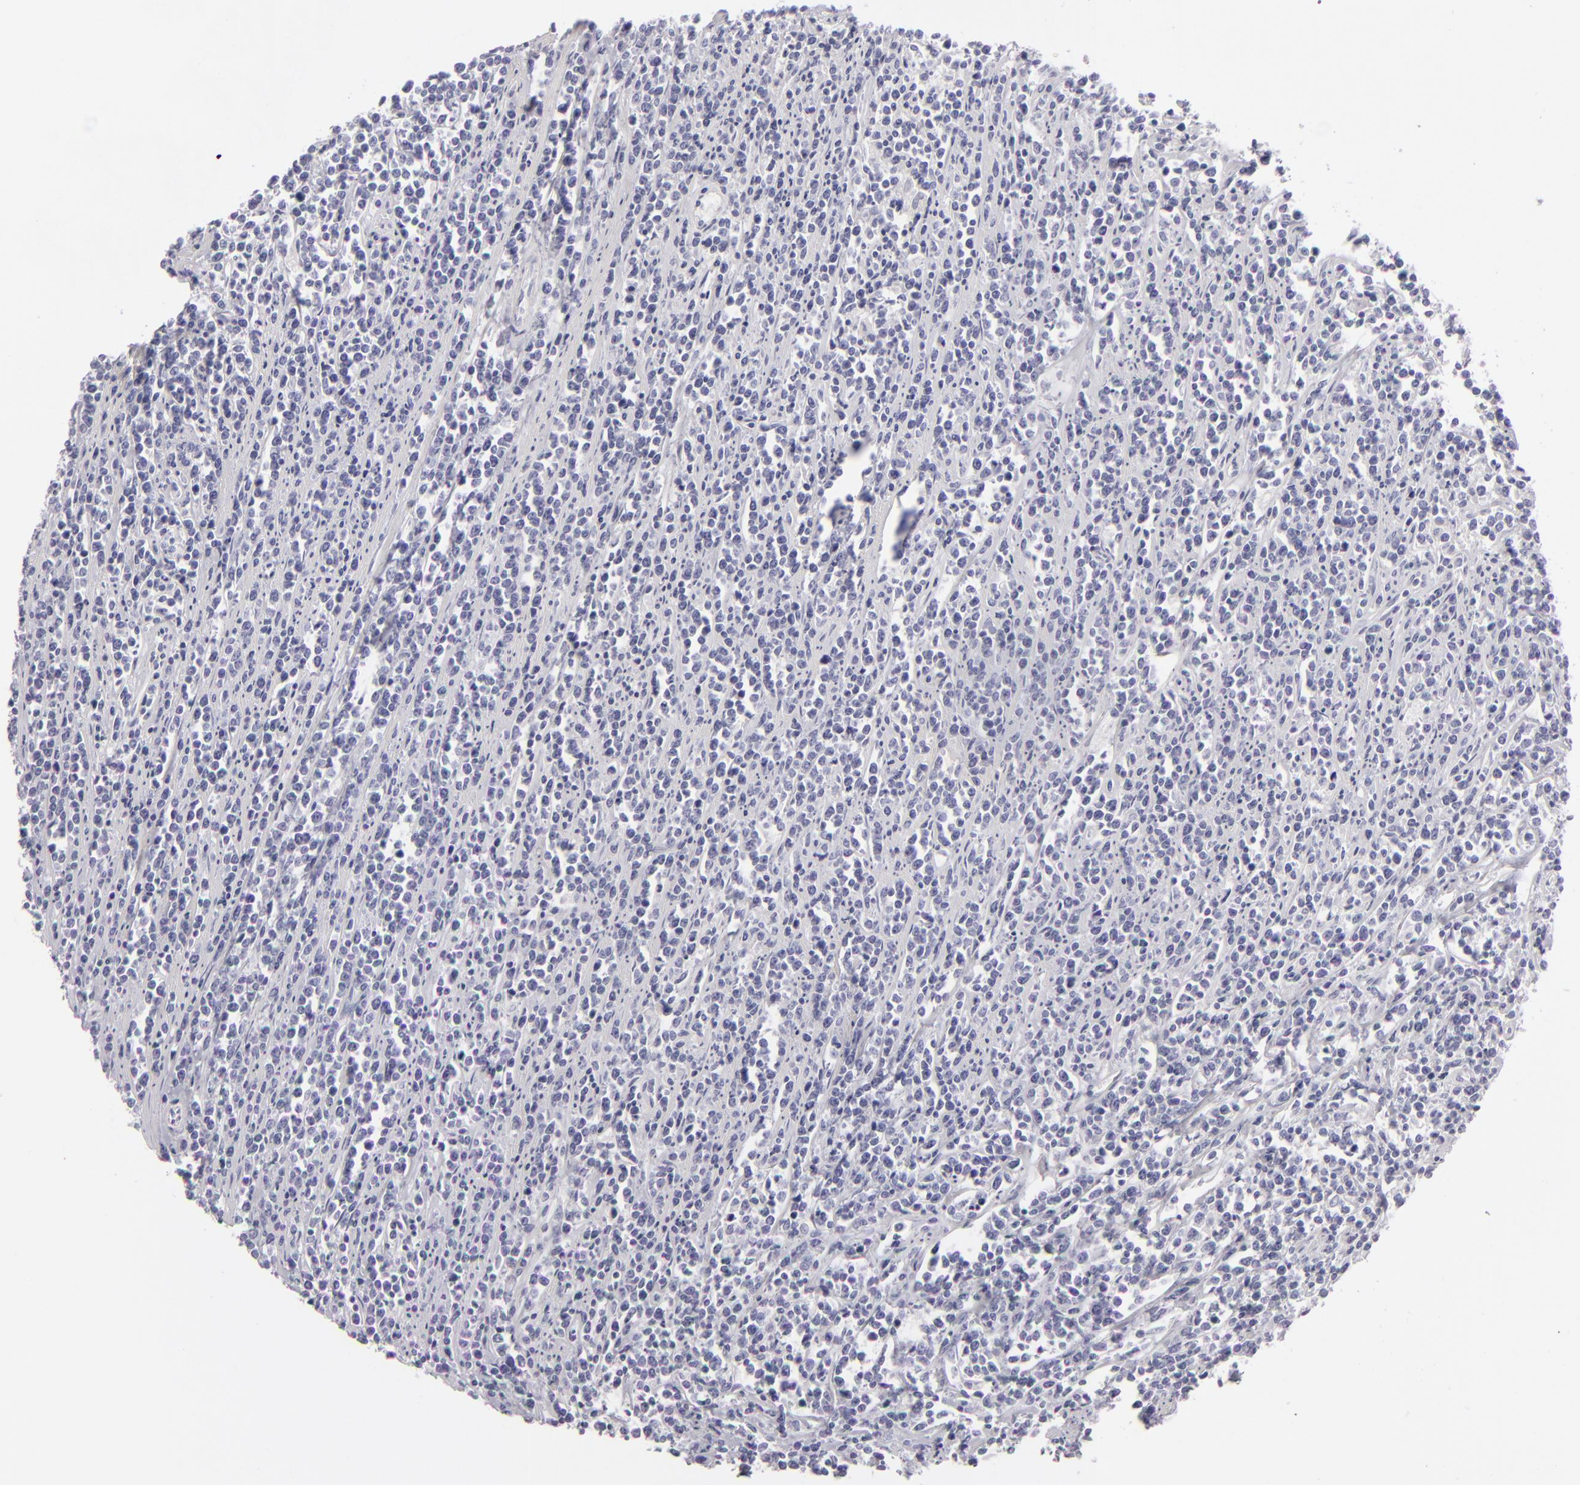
{"staining": {"intensity": "negative", "quantity": "none", "location": "none"}, "tissue": "lymphoma", "cell_type": "Tumor cells", "image_type": "cancer", "snomed": [{"axis": "morphology", "description": "Malignant lymphoma, non-Hodgkin's type, High grade"}, {"axis": "topography", "description": "Small intestine"}, {"axis": "topography", "description": "Colon"}], "caption": "An immunohistochemistry (IHC) micrograph of malignant lymphoma, non-Hodgkin's type (high-grade) is shown. There is no staining in tumor cells of malignant lymphoma, non-Hodgkin's type (high-grade).", "gene": "CDX2", "patient": {"sex": "male", "age": 8}}